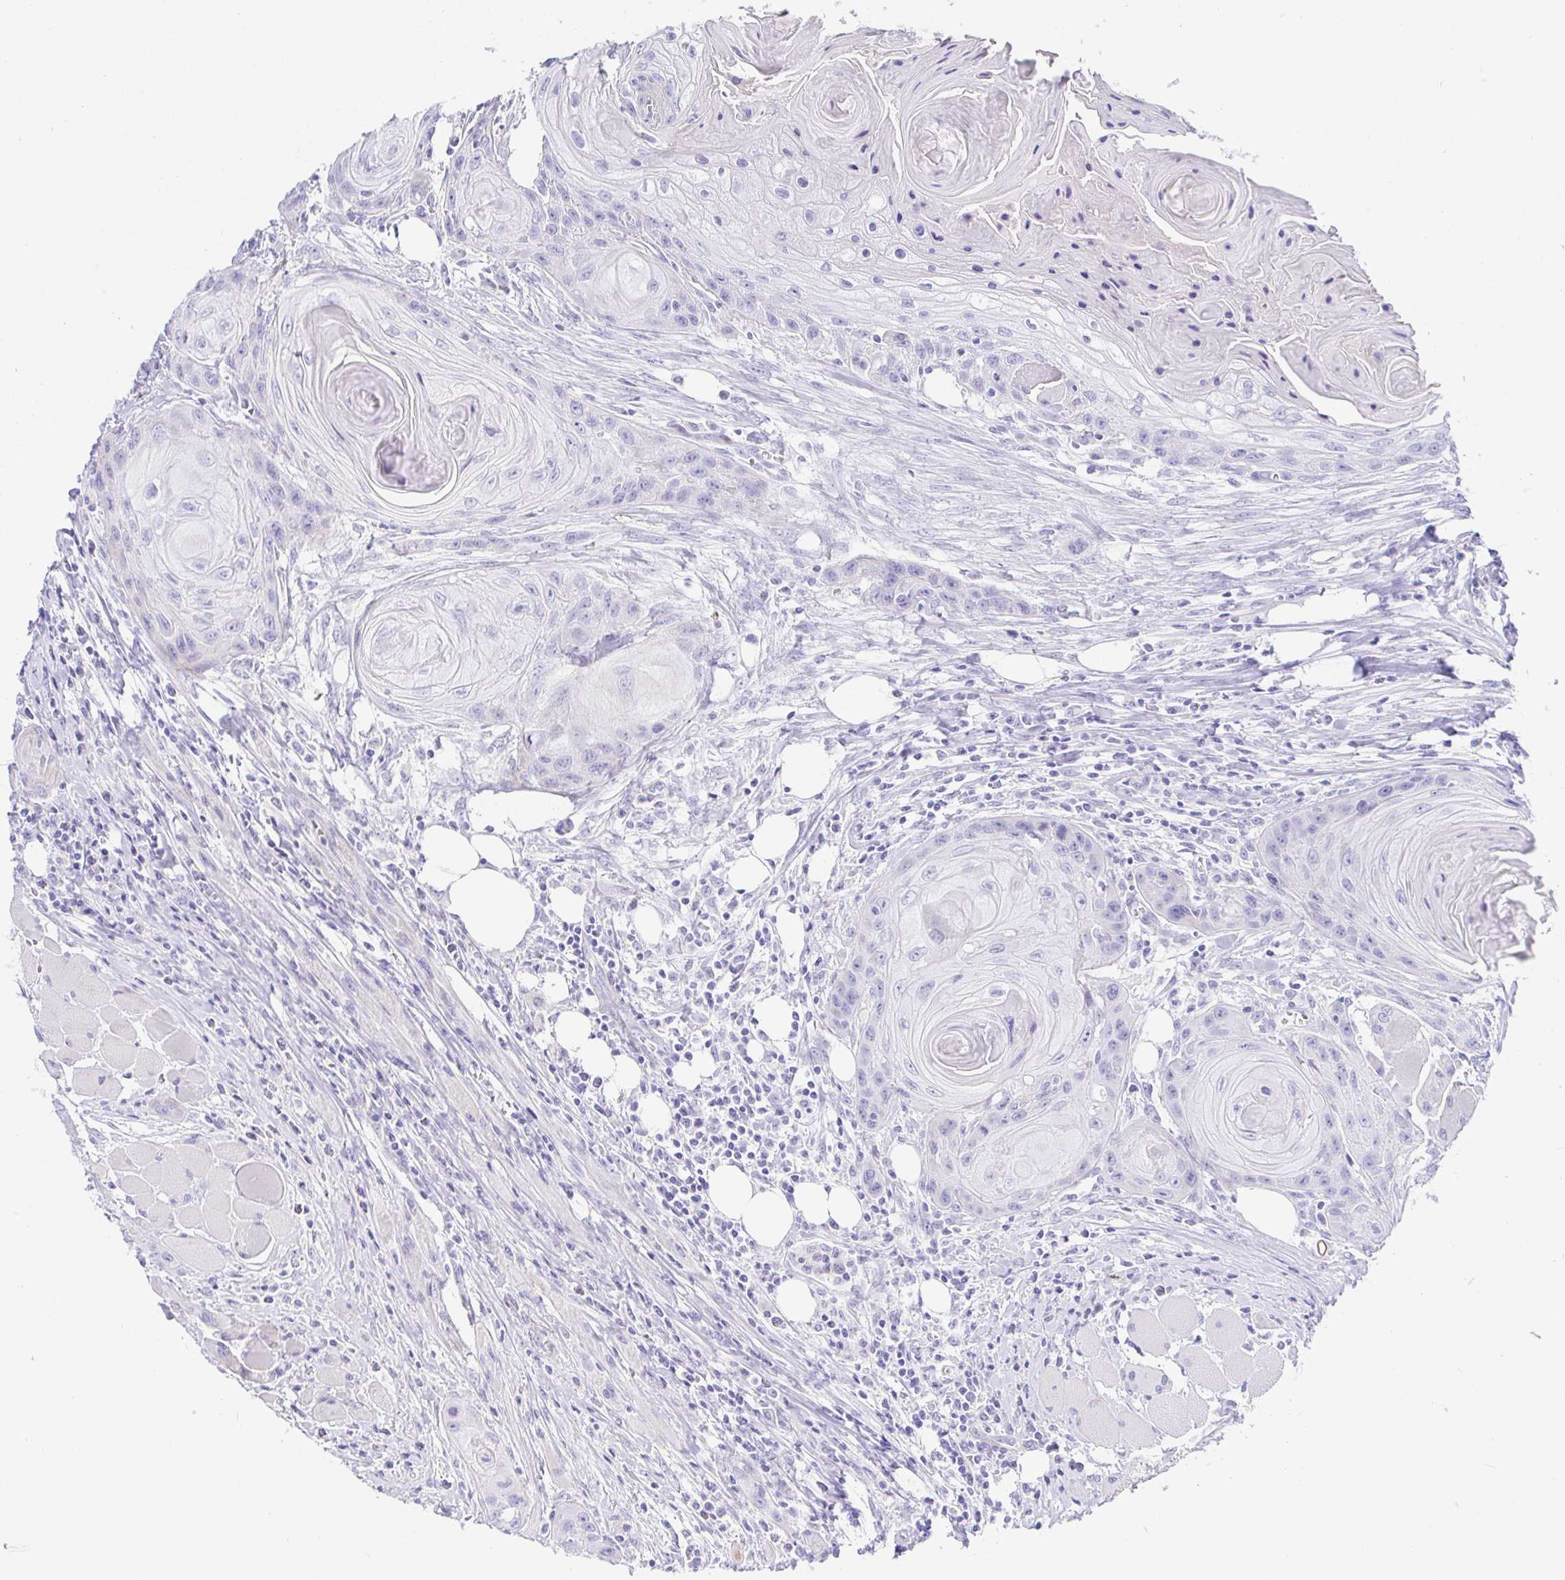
{"staining": {"intensity": "weak", "quantity": "<25%", "location": "cytoplasmic/membranous"}, "tissue": "head and neck cancer", "cell_type": "Tumor cells", "image_type": "cancer", "snomed": [{"axis": "morphology", "description": "Squamous cell carcinoma, NOS"}, {"axis": "topography", "description": "Oral tissue"}, {"axis": "topography", "description": "Head-Neck"}], "caption": "The micrograph reveals no significant staining in tumor cells of head and neck cancer (squamous cell carcinoma).", "gene": "PINLYP", "patient": {"sex": "male", "age": 58}}